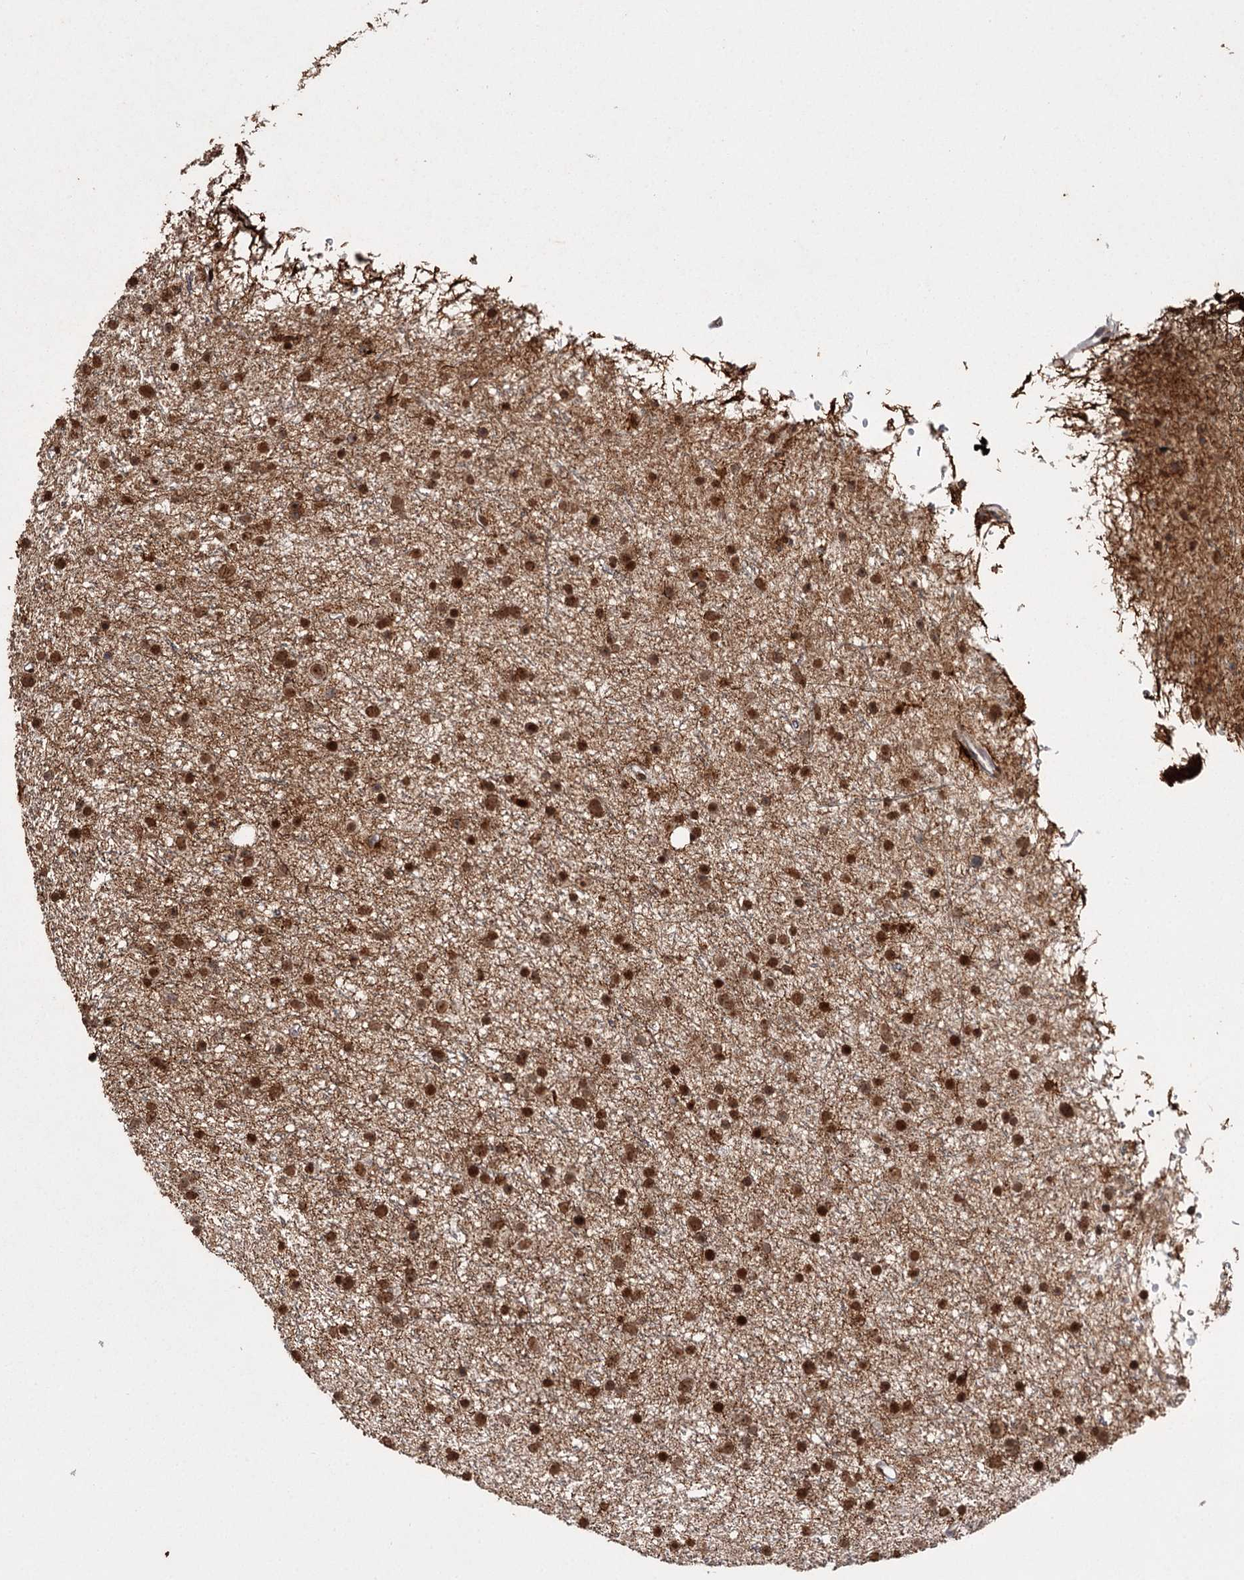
{"staining": {"intensity": "strong", "quantity": ">75%", "location": "nuclear"}, "tissue": "glioma", "cell_type": "Tumor cells", "image_type": "cancer", "snomed": [{"axis": "morphology", "description": "Glioma, malignant, Low grade"}, {"axis": "topography", "description": "Cerebral cortex"}], "caption": "Protein staining shows strong nuclear staining in about >75% of tumor cells in glioma.", "gene": "THYN1", "patient": {"sex": "female", "age": 39}}